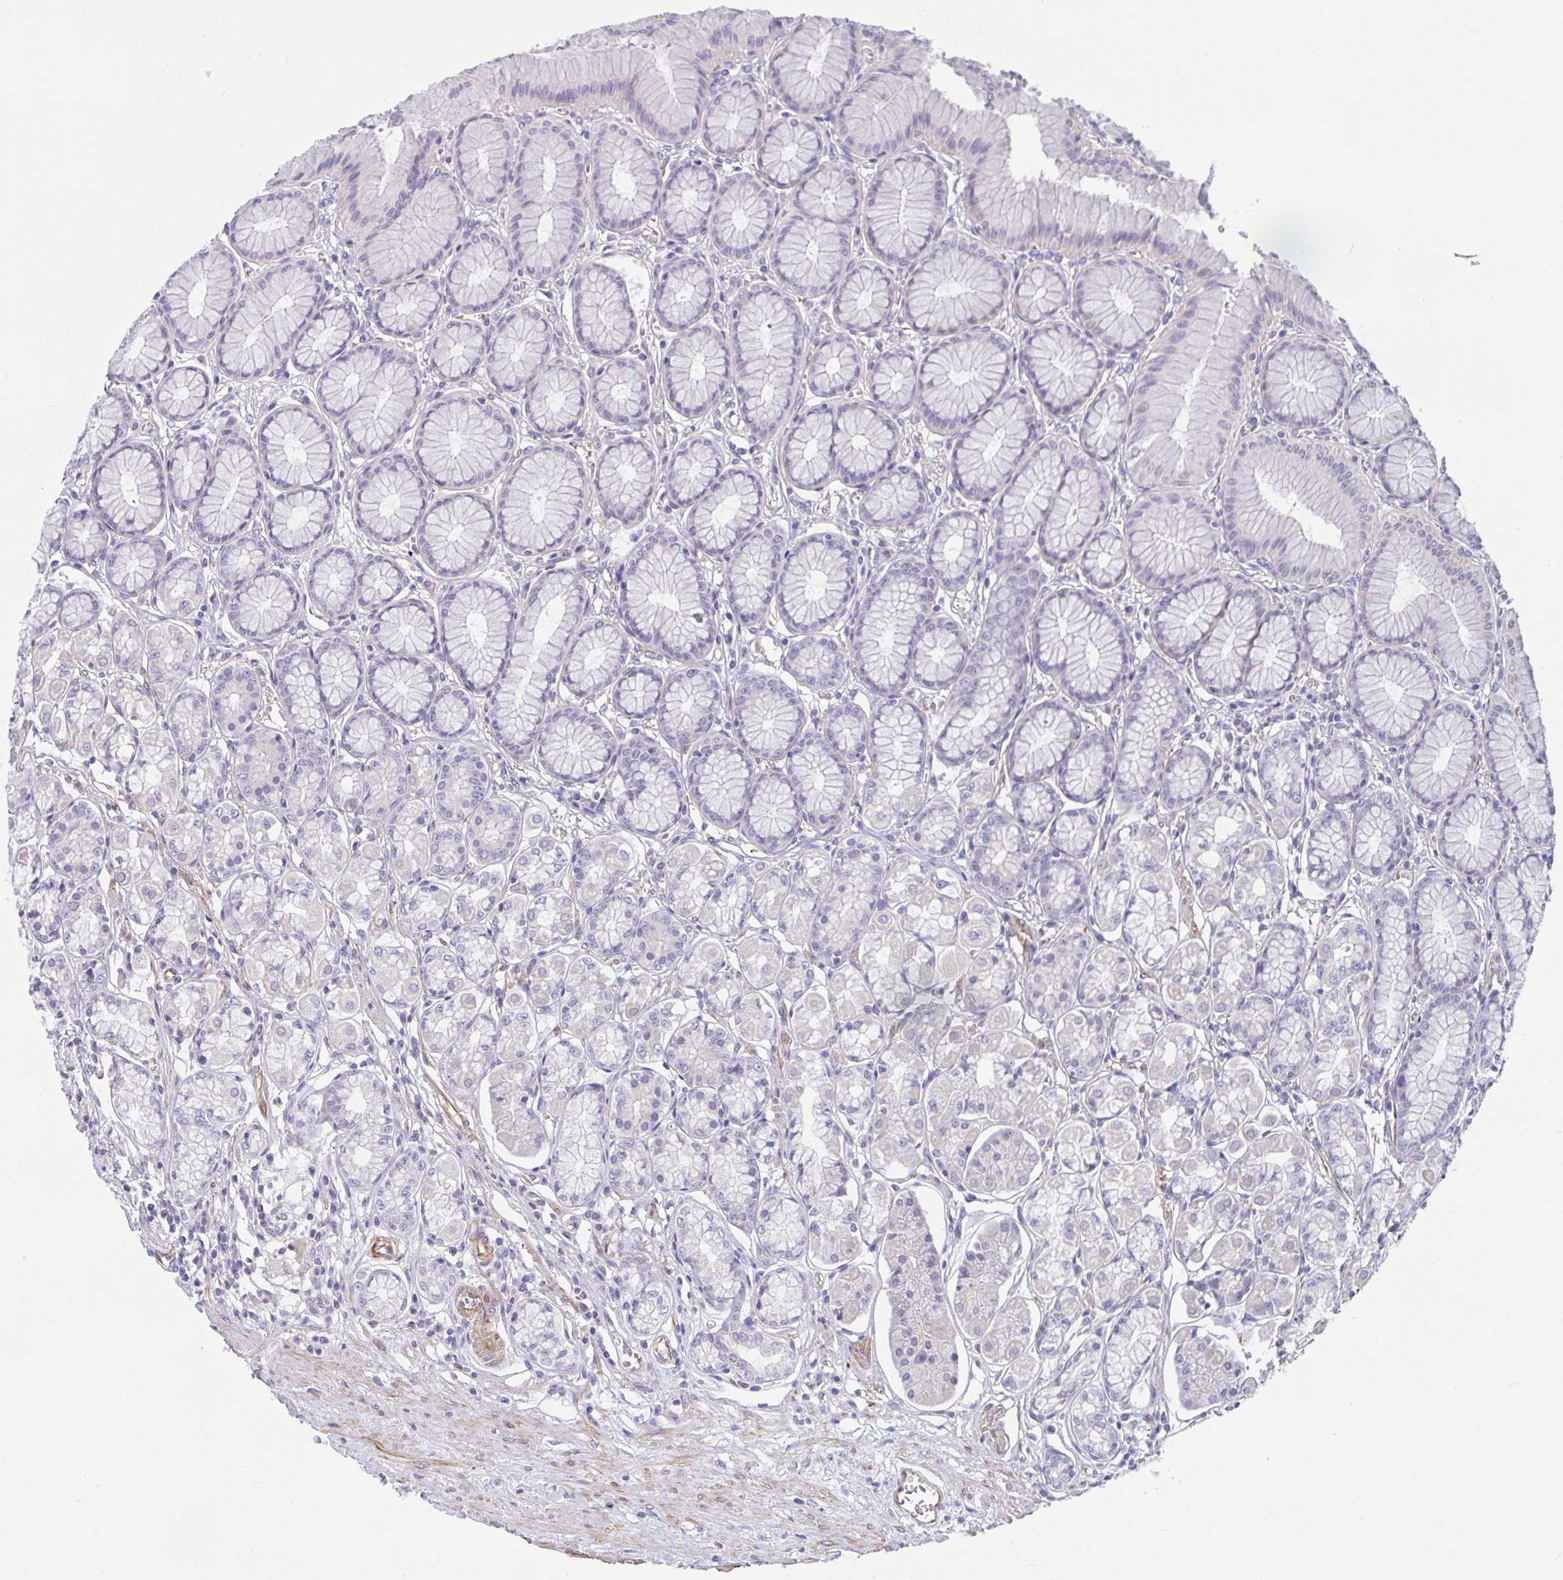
{"staining": {"intensity": "negative", "quantity": "none", "location": "none"}, "tissue": "stomach", "cell_type": "Glandular cells", "image_type": "normal", "snomed": [{"axis": "morphology", "description": "Normal tissue, NOS"}, {"axis": "topography", "description": "Stomach"}, {"axis": "topography", "description": "Stomach, lower"}], "caption": "Image shows no protein expression in glandular cells of unremarkable stomach. The staining is performed using DAB brown chromogen with nuclei counter-stained in using hematoxylin.", "gene": "MYL12A", "patient": {"sex": "male", "age": 76}}